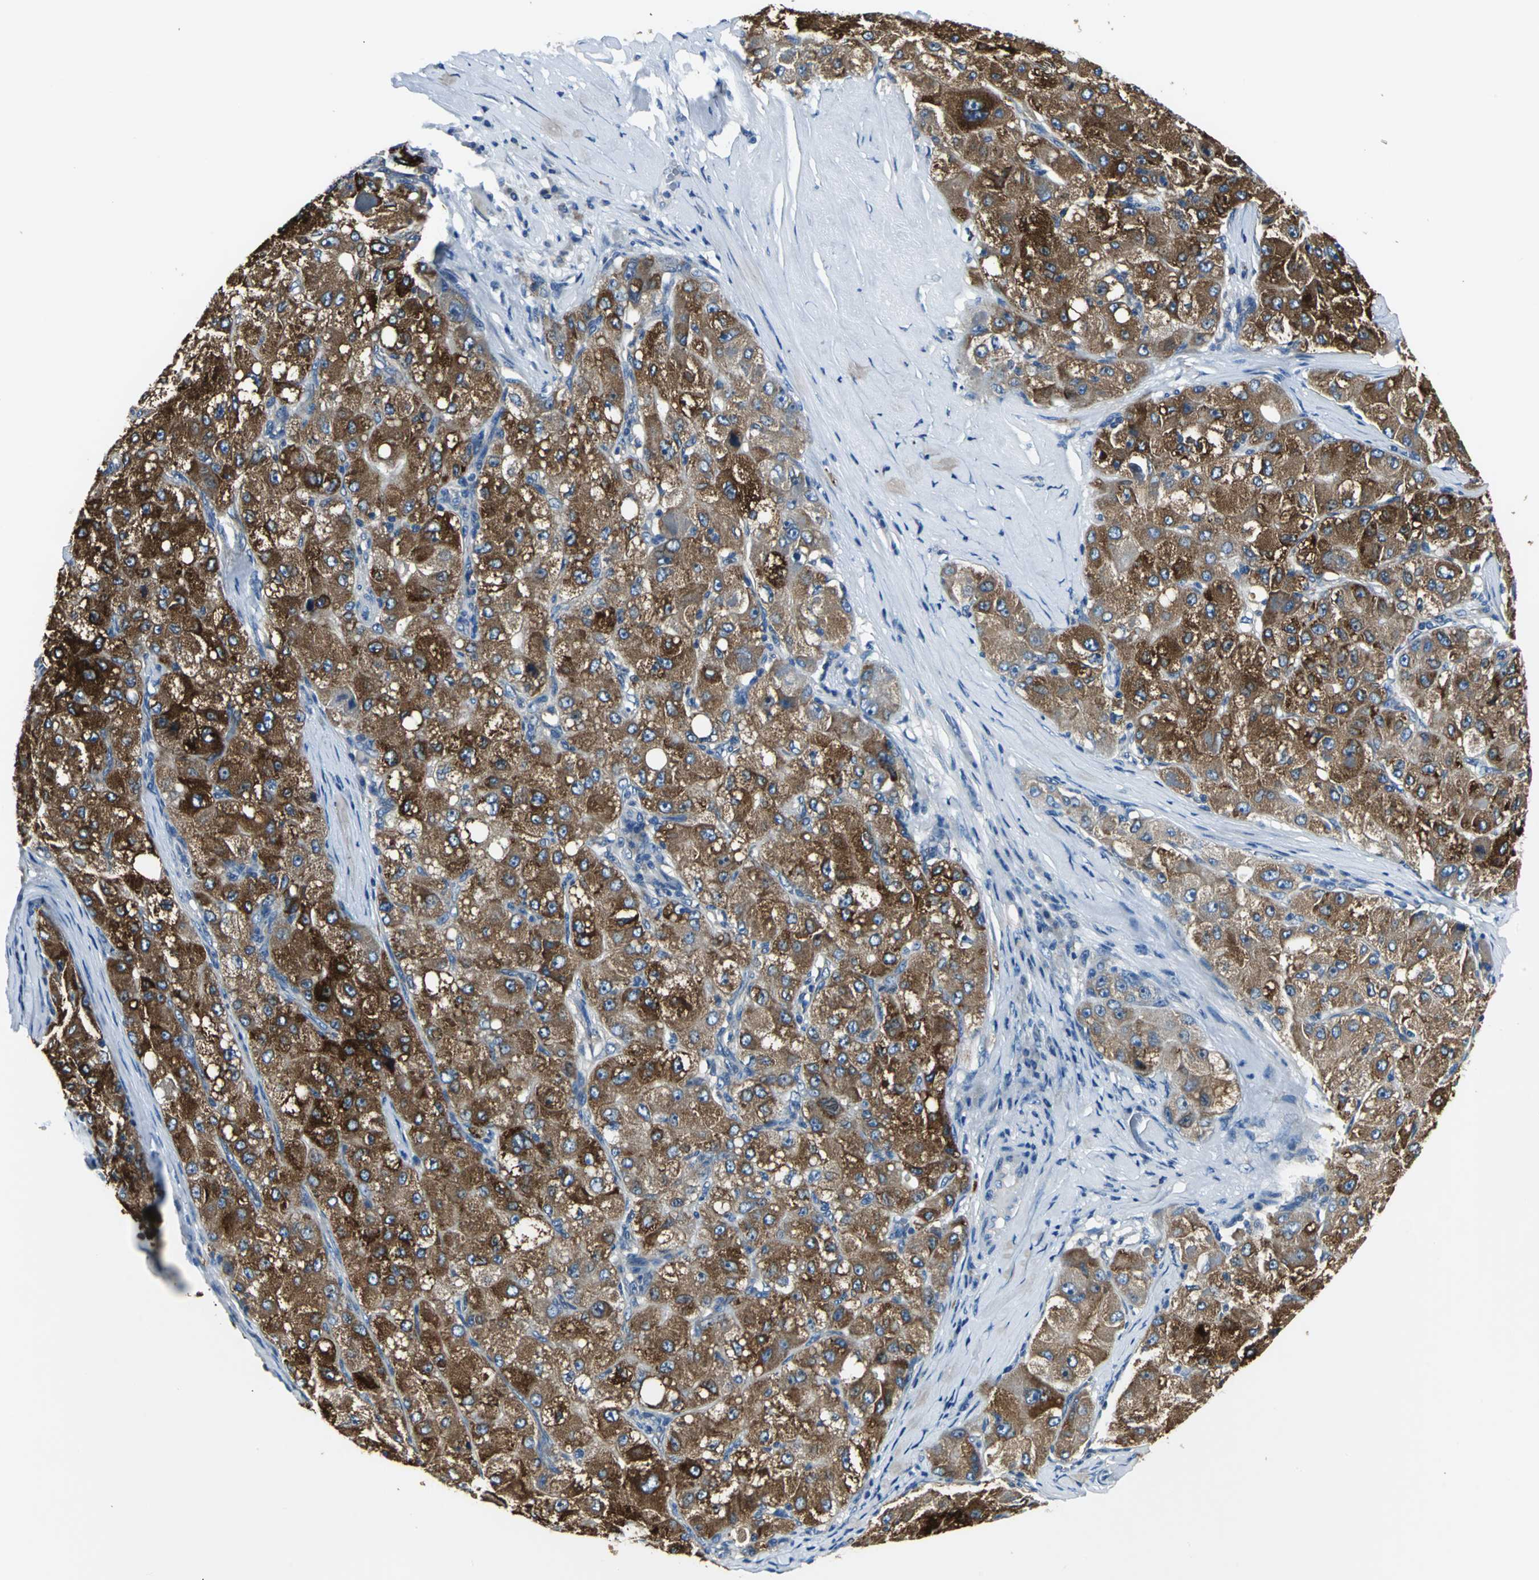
{"staining": {"intensity": "strong", "quantity": ">75%", "location": "cytoplasmic/membranous"}, "tissue": "liver cancer", "cell_type": "Tumor cells", "image_type": "cancer", "snomed": [{"axis": "morphology", "description": "Carcinoma, Hepatocellular, NOS"}, {"axis": "topography", "description": "Liver"}], "caption": "Tumor cells display strong cytoplasmic/membranous positivity in about >75% of cells in liver cancer (hepatocellular carcinoma). (DAB IHC, brown staining for protein, blue staining for nuclei).", "gene": "B3GNT2", "patient": {"sex": "male", "age": 80}}